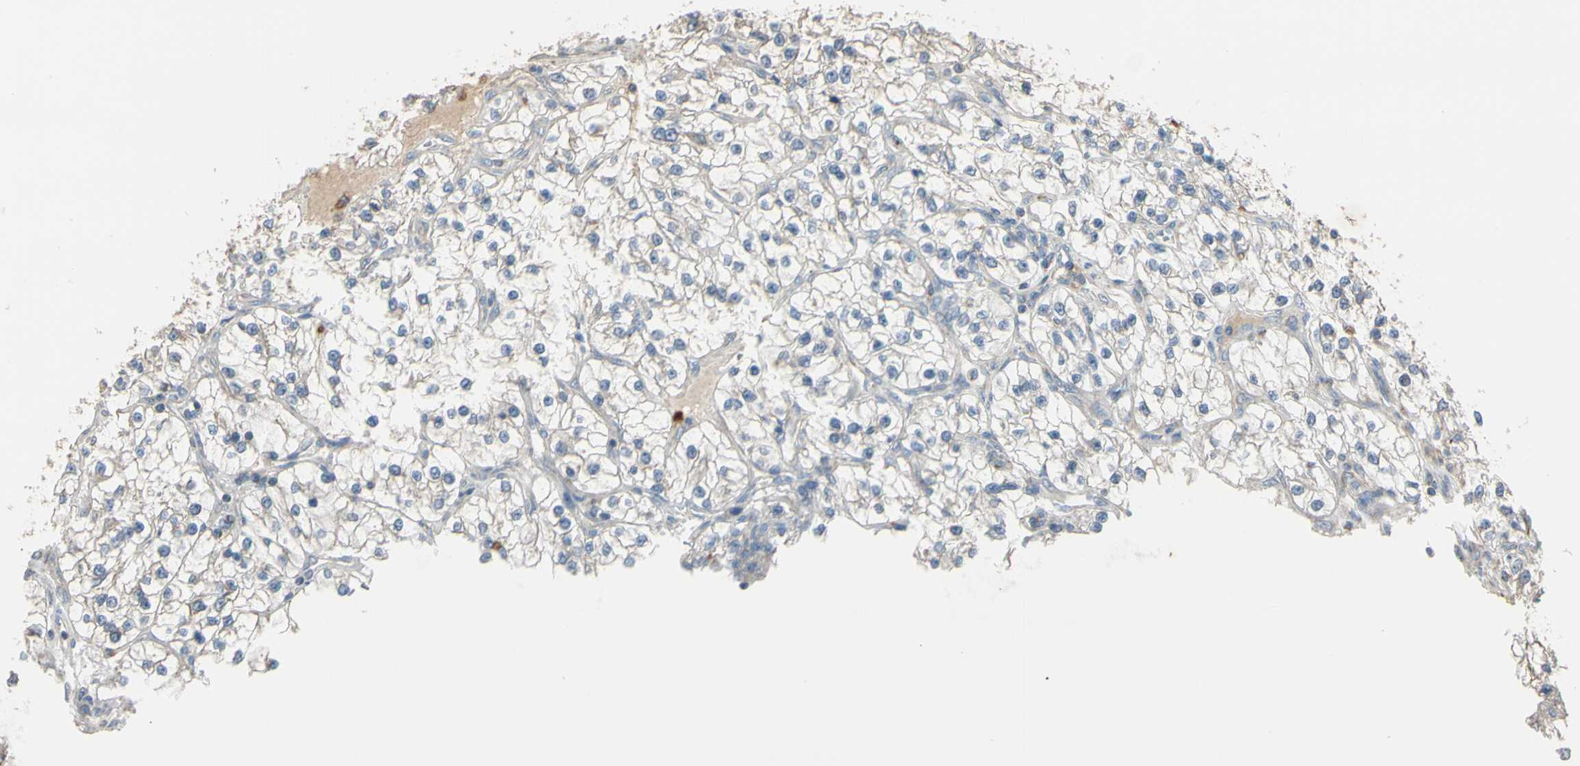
{"staining": {"intensity": "negative", "quantity": "none", "location": "none"}, "tissue": "renal cancer", "cell_type": "Tumor cells", "image_type": "cancer", "snomed": [{"axis": "morphology", "description": "Adenocarcinoma, NOS"}, {"axis": "topography", "description": "Kidney"}], "caption": "Renal cancer (adenocarcinoma) stained for a protein using immunohistochemistry demonstrates no staining tumor cells.", "gene": "ANGPTL1", "patient": {"sex": "female", "age": 57}}